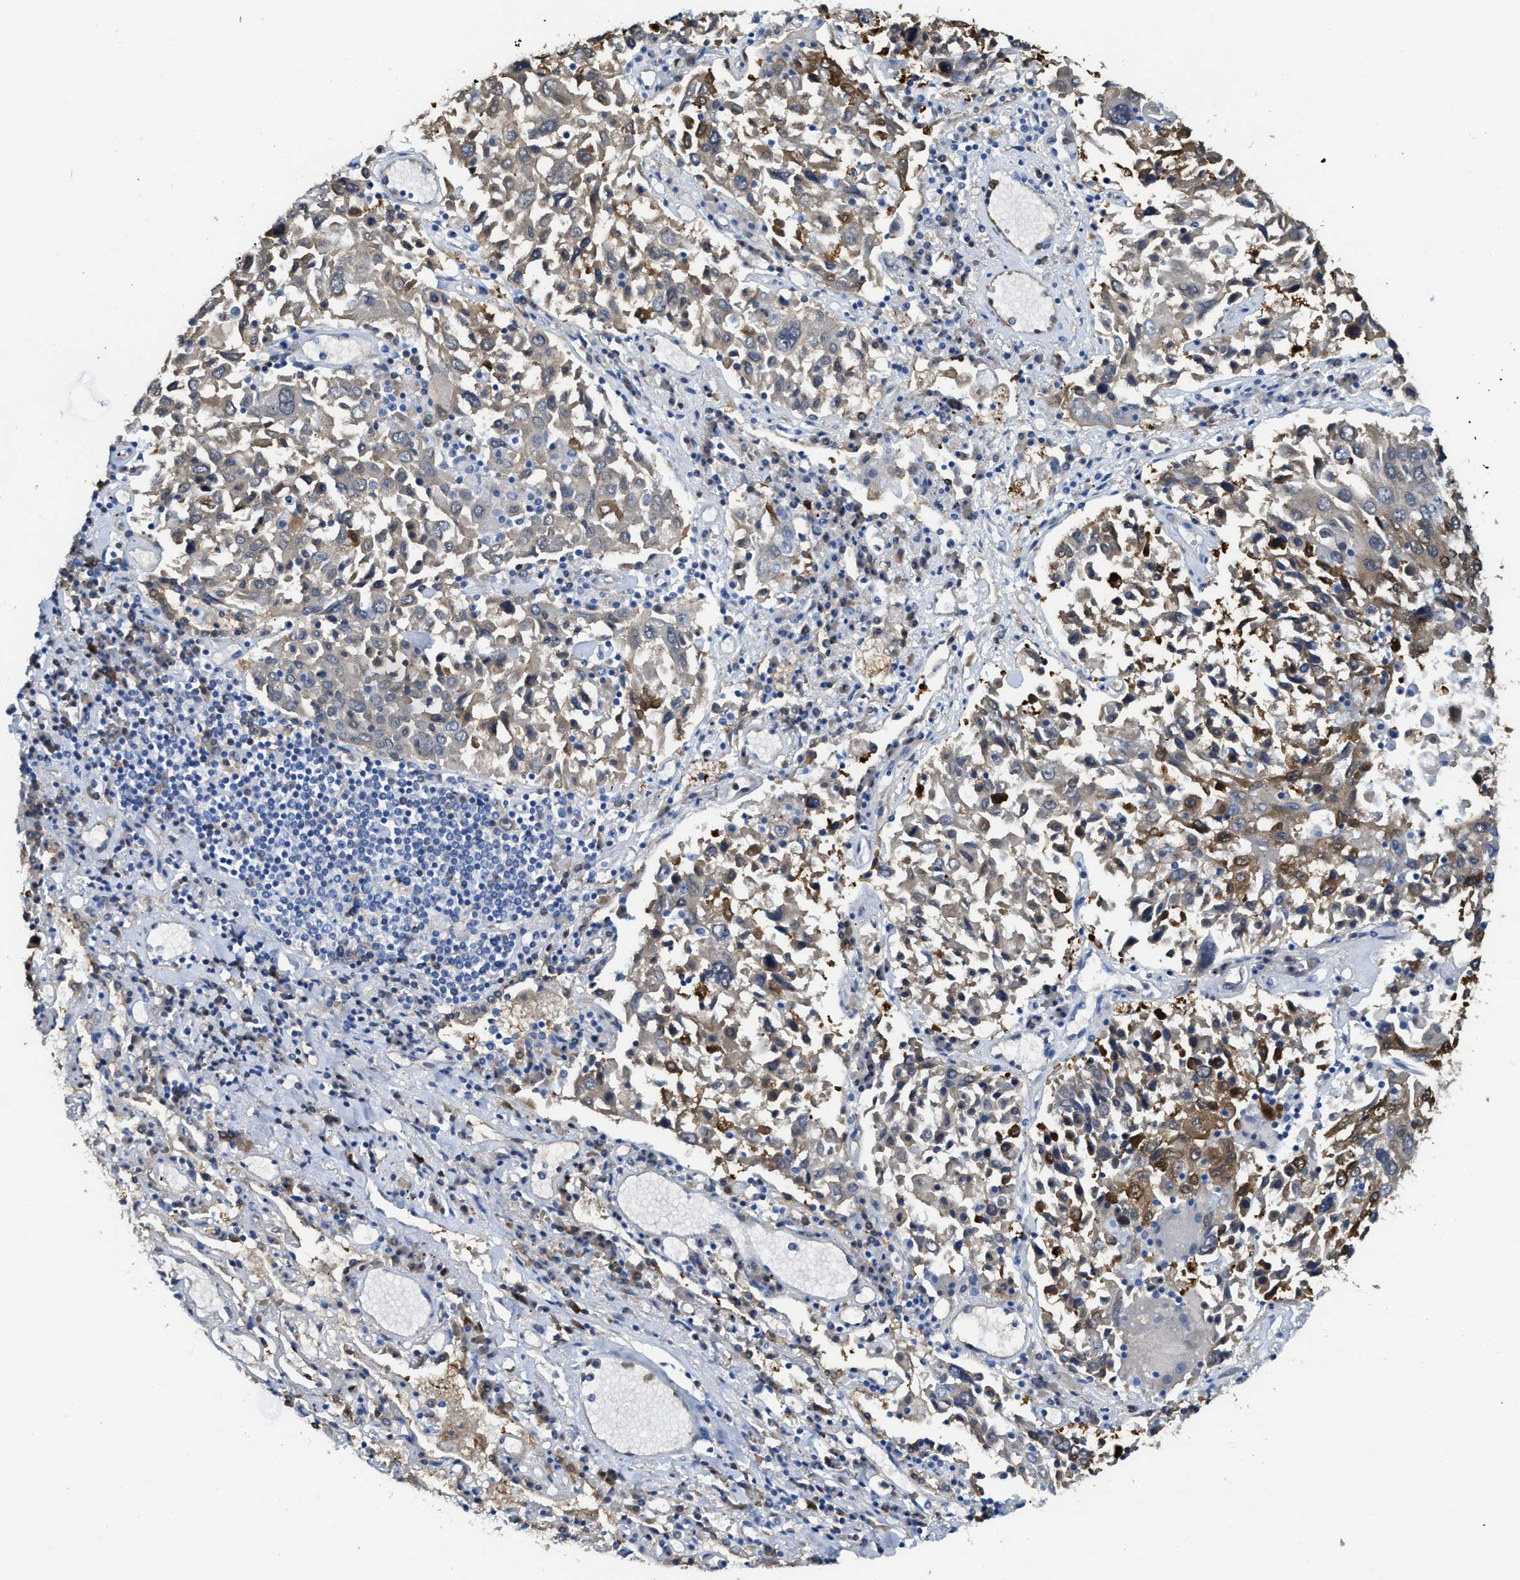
{"staining": {"intensity": "moderate", "quantity": "25%-75%", "location": "cytoplasmic/membranous,nuclear"}, "tissue": "lung cancer", "cell_type": "Tumor cells", "image_type": "cancer", "snomed": [{"axis": "morphology", "description": "Squamous cell carcinoma, NOS"}, {"axis": "topography", "description": "Lung"}], "caption": "Lung squamous cell carcinoma stained with immunohistochemistry demonstrates moderate cytoplasmic/membranous and nuclear expression in approximately 25%-75% of tumor cells.", "gene": "ASS1", "patient": {"sex": "male", "age": 65}}